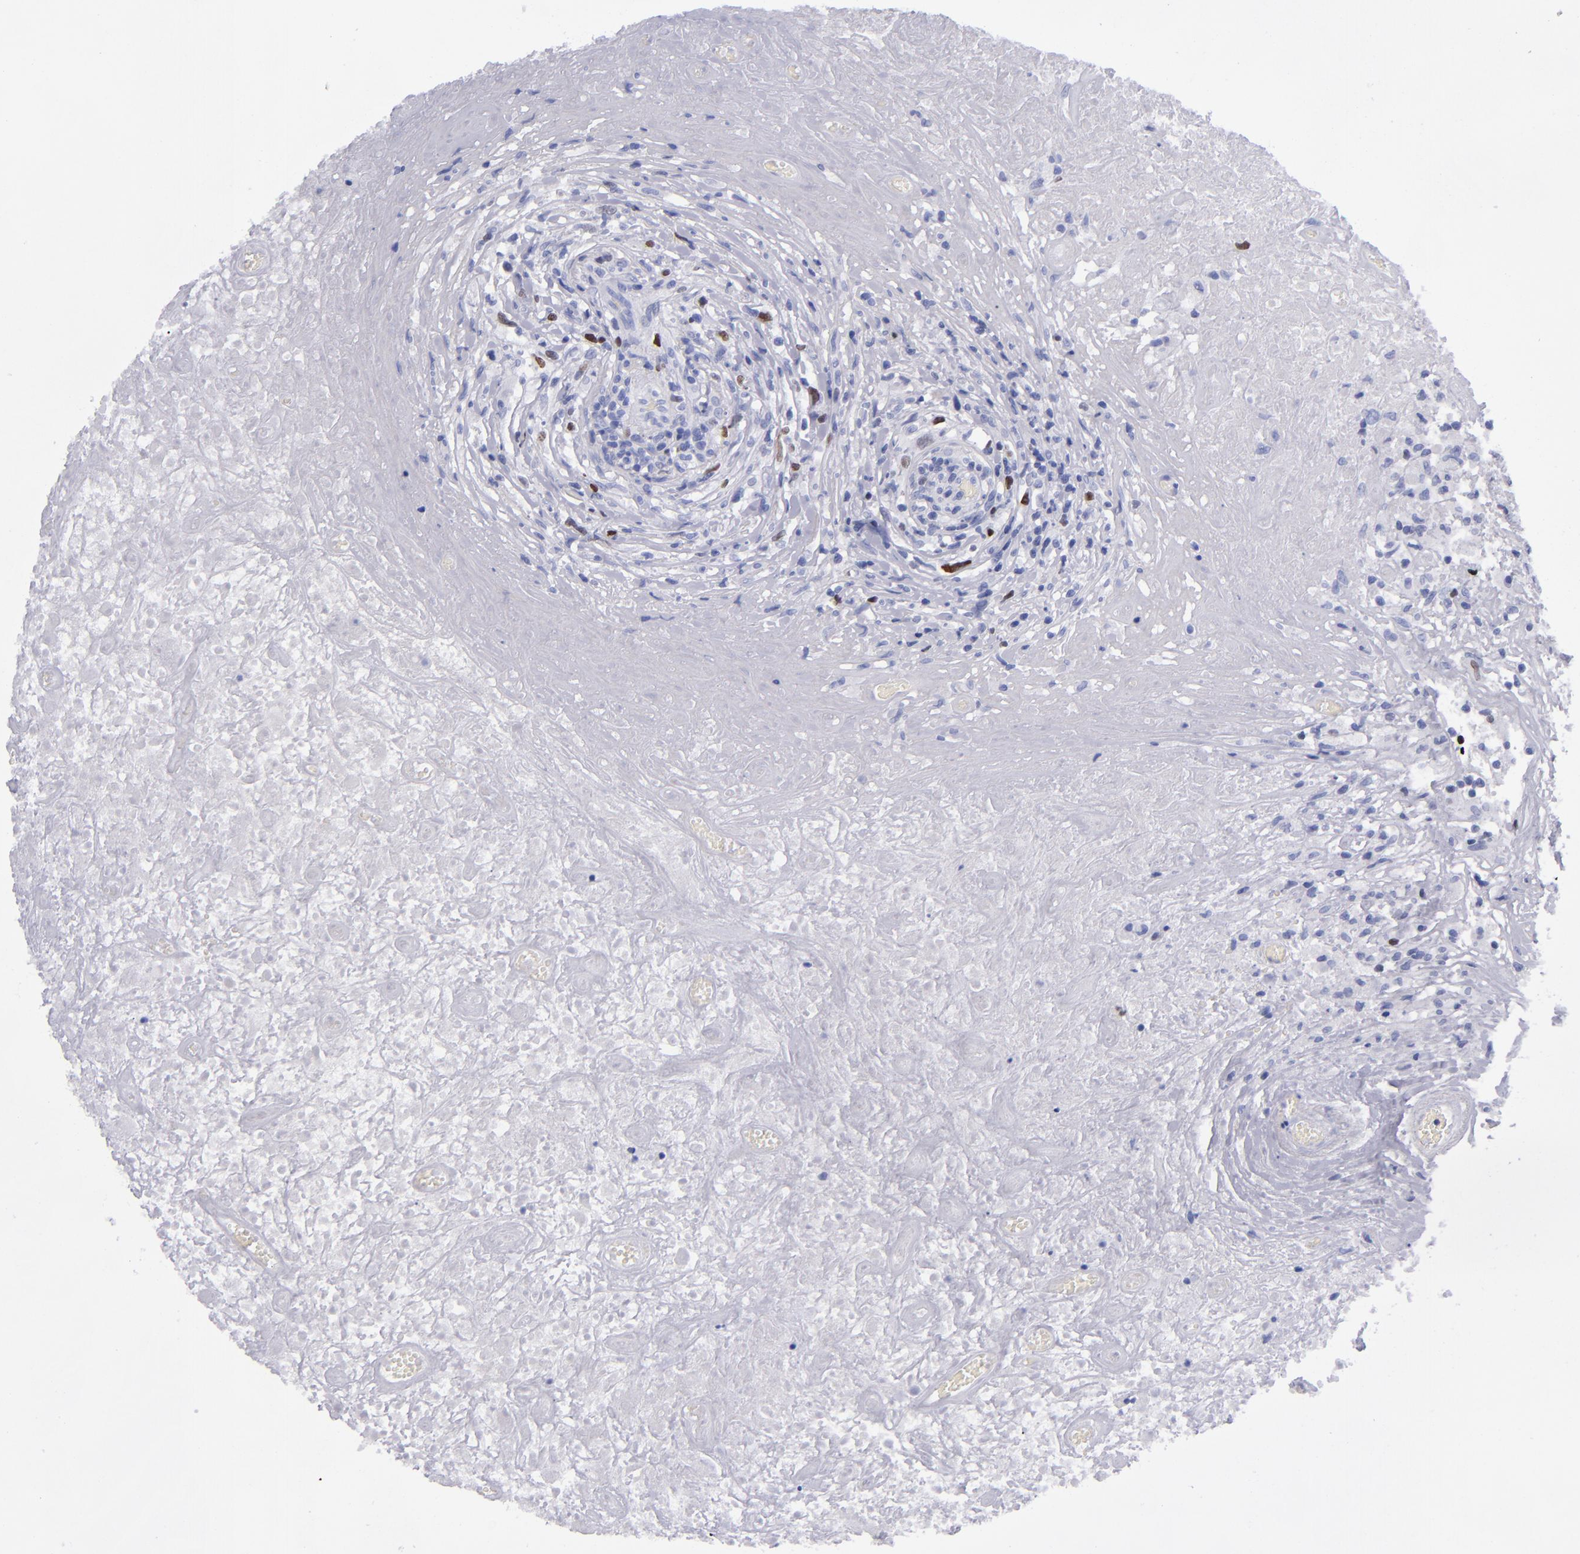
{"staining": {"intensity": "strong", "quantity": "<25%", "location": "nuclear"}, "tissue": "lymphoma", "cell_type": "Tumor cells", "image_type": "cancer", "snomed": [{"axis": "morphology", "description": "Hodgkin's disease, NOS"}, {"axis": "topography", "description": "Lymph node"}], "caption": "Immunohistochemistry histopathology image of neoplastic tissue: Hodgkin's disease stained using IHC demonstrates medium levels of strong protein expression localized specifically in the nuclear of tumor cells, appearing as a nuclear brown color.", "gene": "MCM7", "patient": {"sex": "male", "age": 46}}